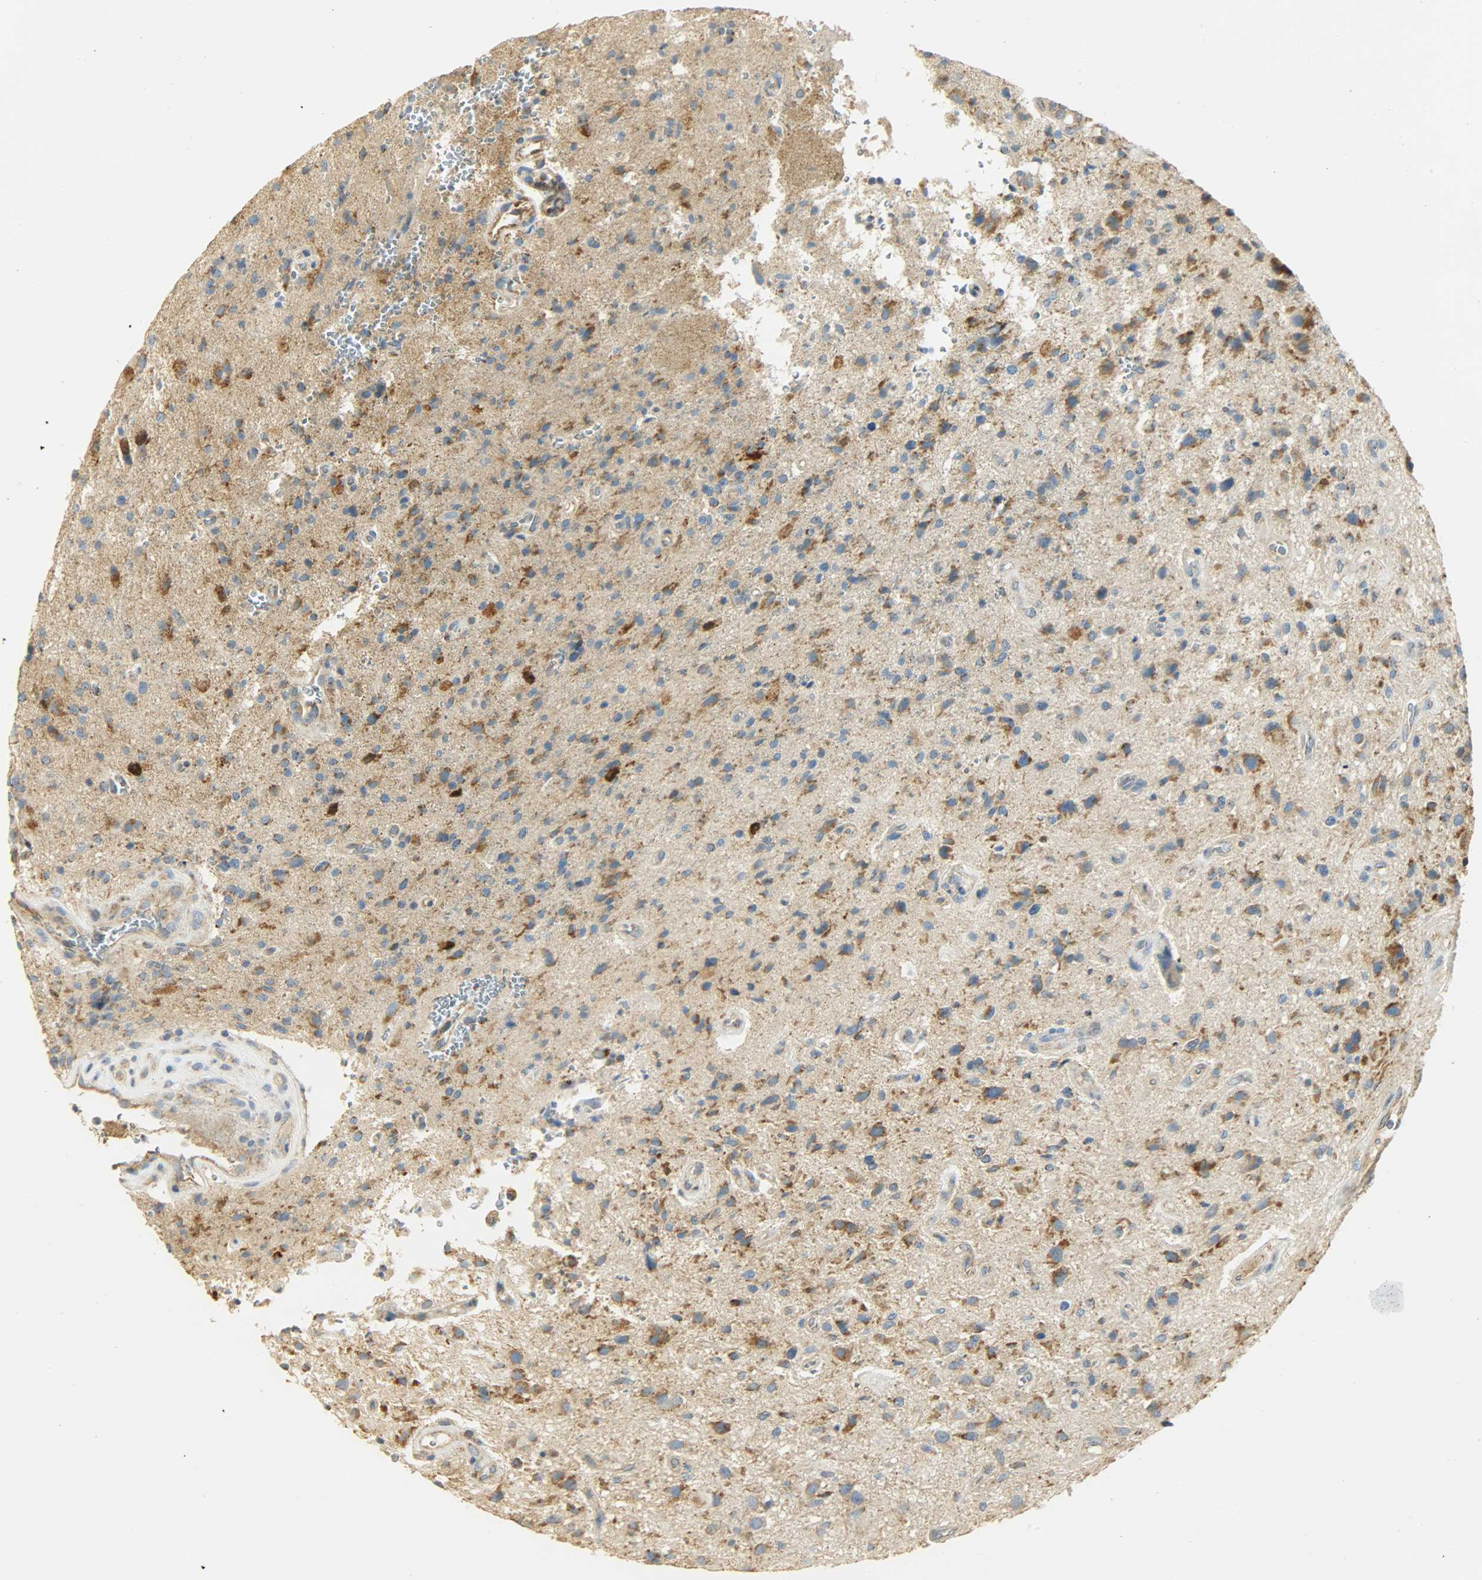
{"staining": {"intensity": "strong", "quantity": "25%-75%", "location": "cytoplasmic/membranous"}, "tissue": "glioma", "cell_type": "Tumor cells", "image_type": "cancer", "snomed": [{"axis": "morphology", "description": "Normal tissue, NOS"}, {"axis": "morphology", "description": "Glioma, malignant, High grade"}, {"axis": "topography", "description": "Cerebral cortex"}], "caption": "Malignant high-grade glioma tissue reveals strong cytoplasmic/membranous positivity in approximately 25%-75% of tumor cells", "gene": "NNT", "patient": {"sex": "male", "age": 75}}